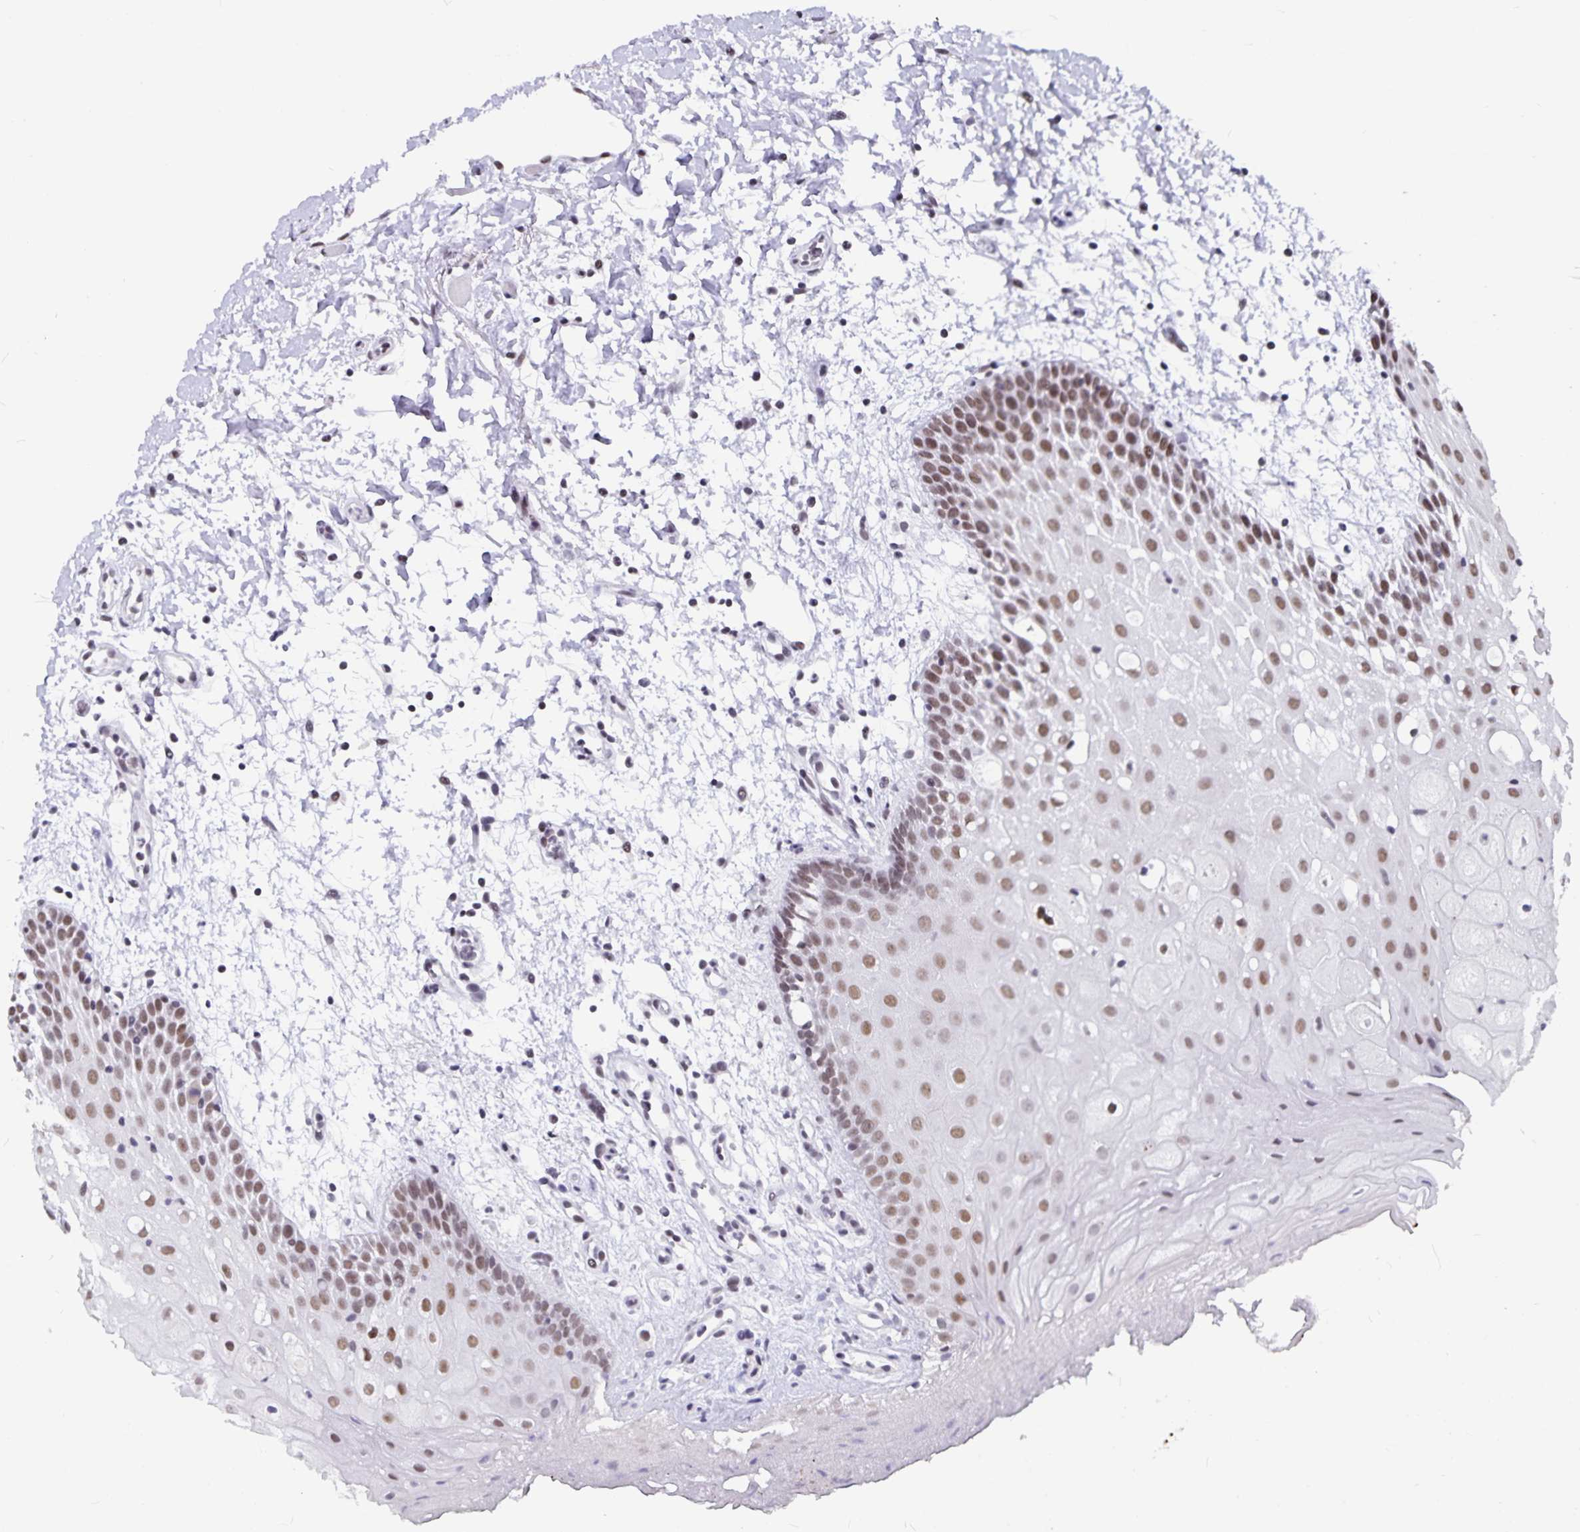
{"staining": {"intensity": "moderate", "quantity": ">75%", "location": "nuclear"}, "tissue": "oral mucosa", "cell_type": "Squamous epithelial cells", "image_type": "normal", "snomed": [{"axis": "morphology", "description": "Normal tissue, NOS"}, {"axis": "morphology", "description": "Squamous cell carcinoma, NOS"}, {"axis": "topography", "description": "Oral tissue"}, {"axis": "topography", "description": "Tounge, NOS"}, {"axis": "topography", "description": "Head-Neck"}], "caption": "DAB immunohistochemical staining of normal oral mucosa shows moderate nuclear protein positivity in about >75% of squamous epithelial cells.", "gene": "PBX2", "patient": {"sex": "male", "age": 62}}